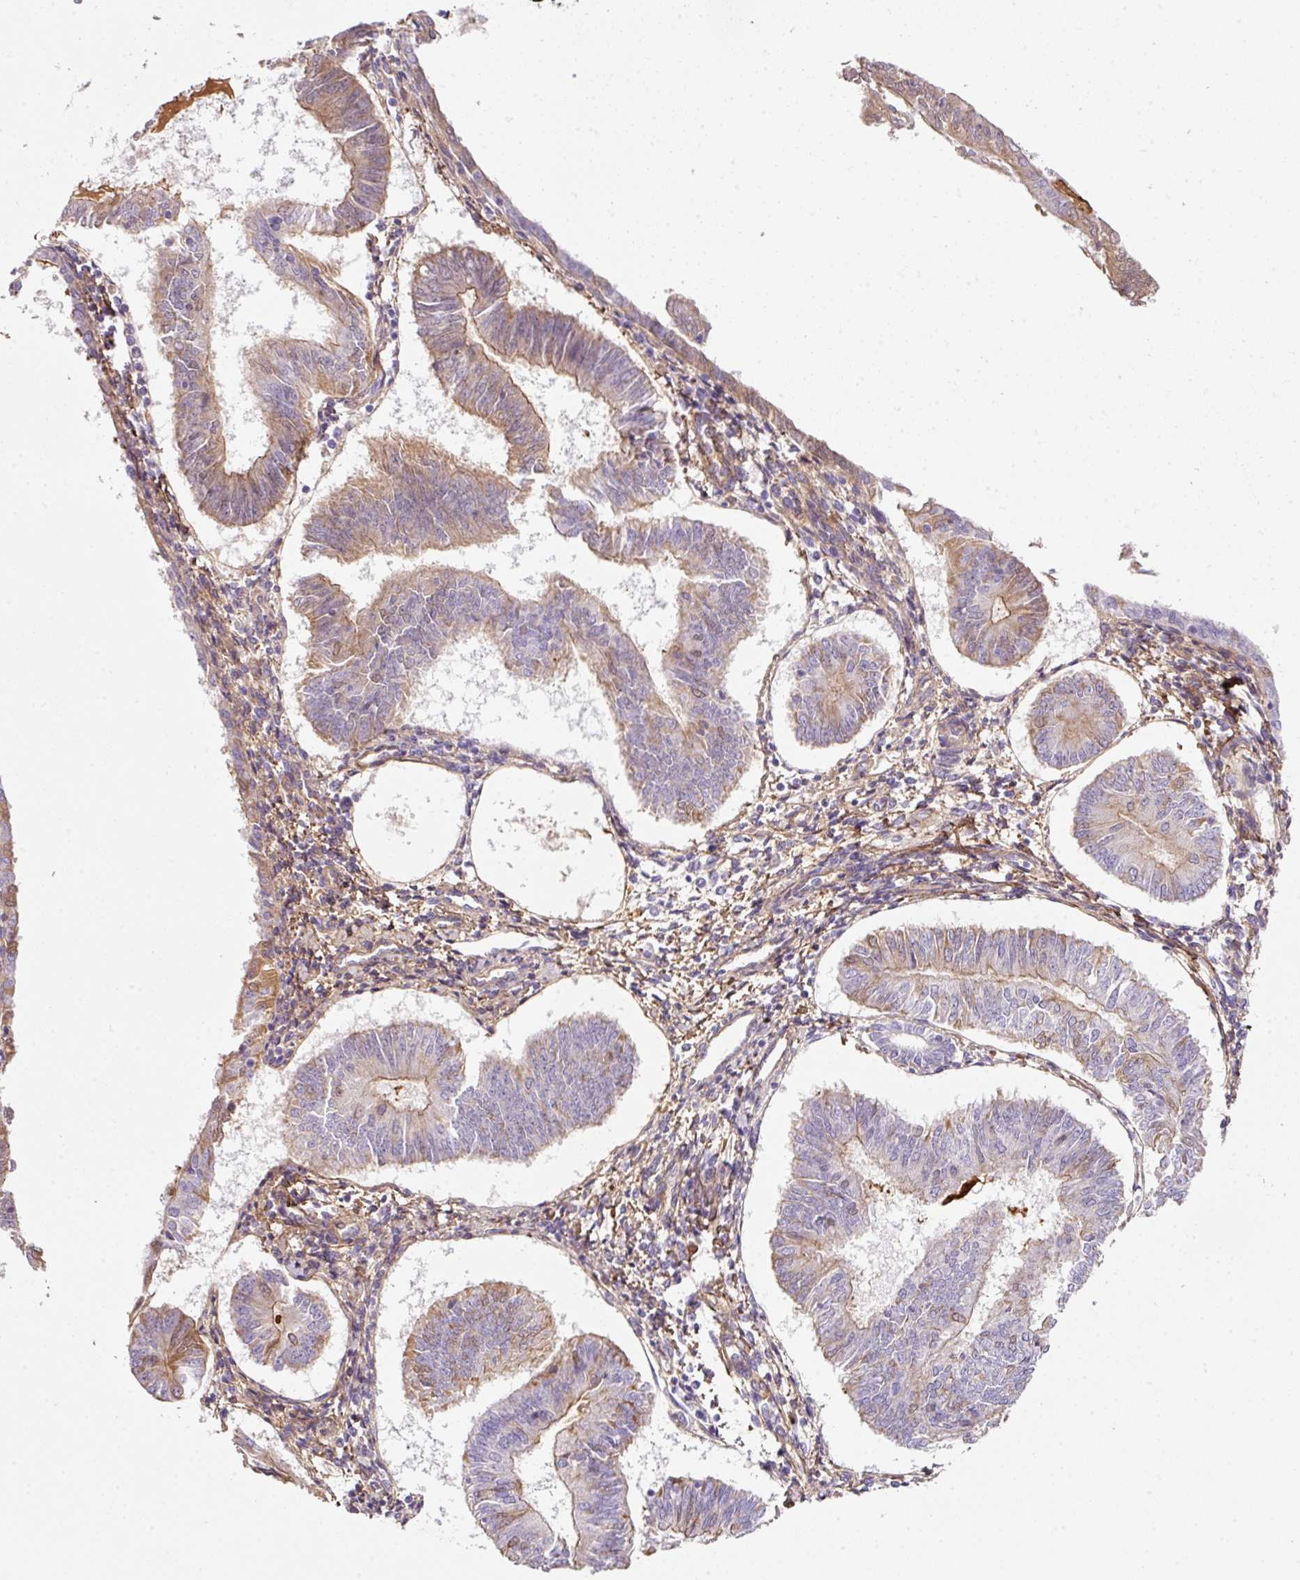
{"staining": {"intensity": "moderate", "quantity": "25%-75%", "location": "cytoplasmic/membranous"}, "tissue": "endometrial cancer", "cell_type": "Tumor cells", "image_type": "cancer", "snomed": [{"axis": "morphology", "description": "Adenocarcinoma, NOS"}, {"axis": "topography", "description": "Endometrium"}], "caption": "Endometrial cancer tissue reveals moderate cytoplasmic/membranous expression in approximately 25%-75% of tumor cells, visualized by immunohistochemistry. (DAB (3,3'-diaminobenzidine) = brown stain, brightfield microscopy at high magnification).", "gene": "SOS2", "patient": {"sex": "female", "age": 58}}